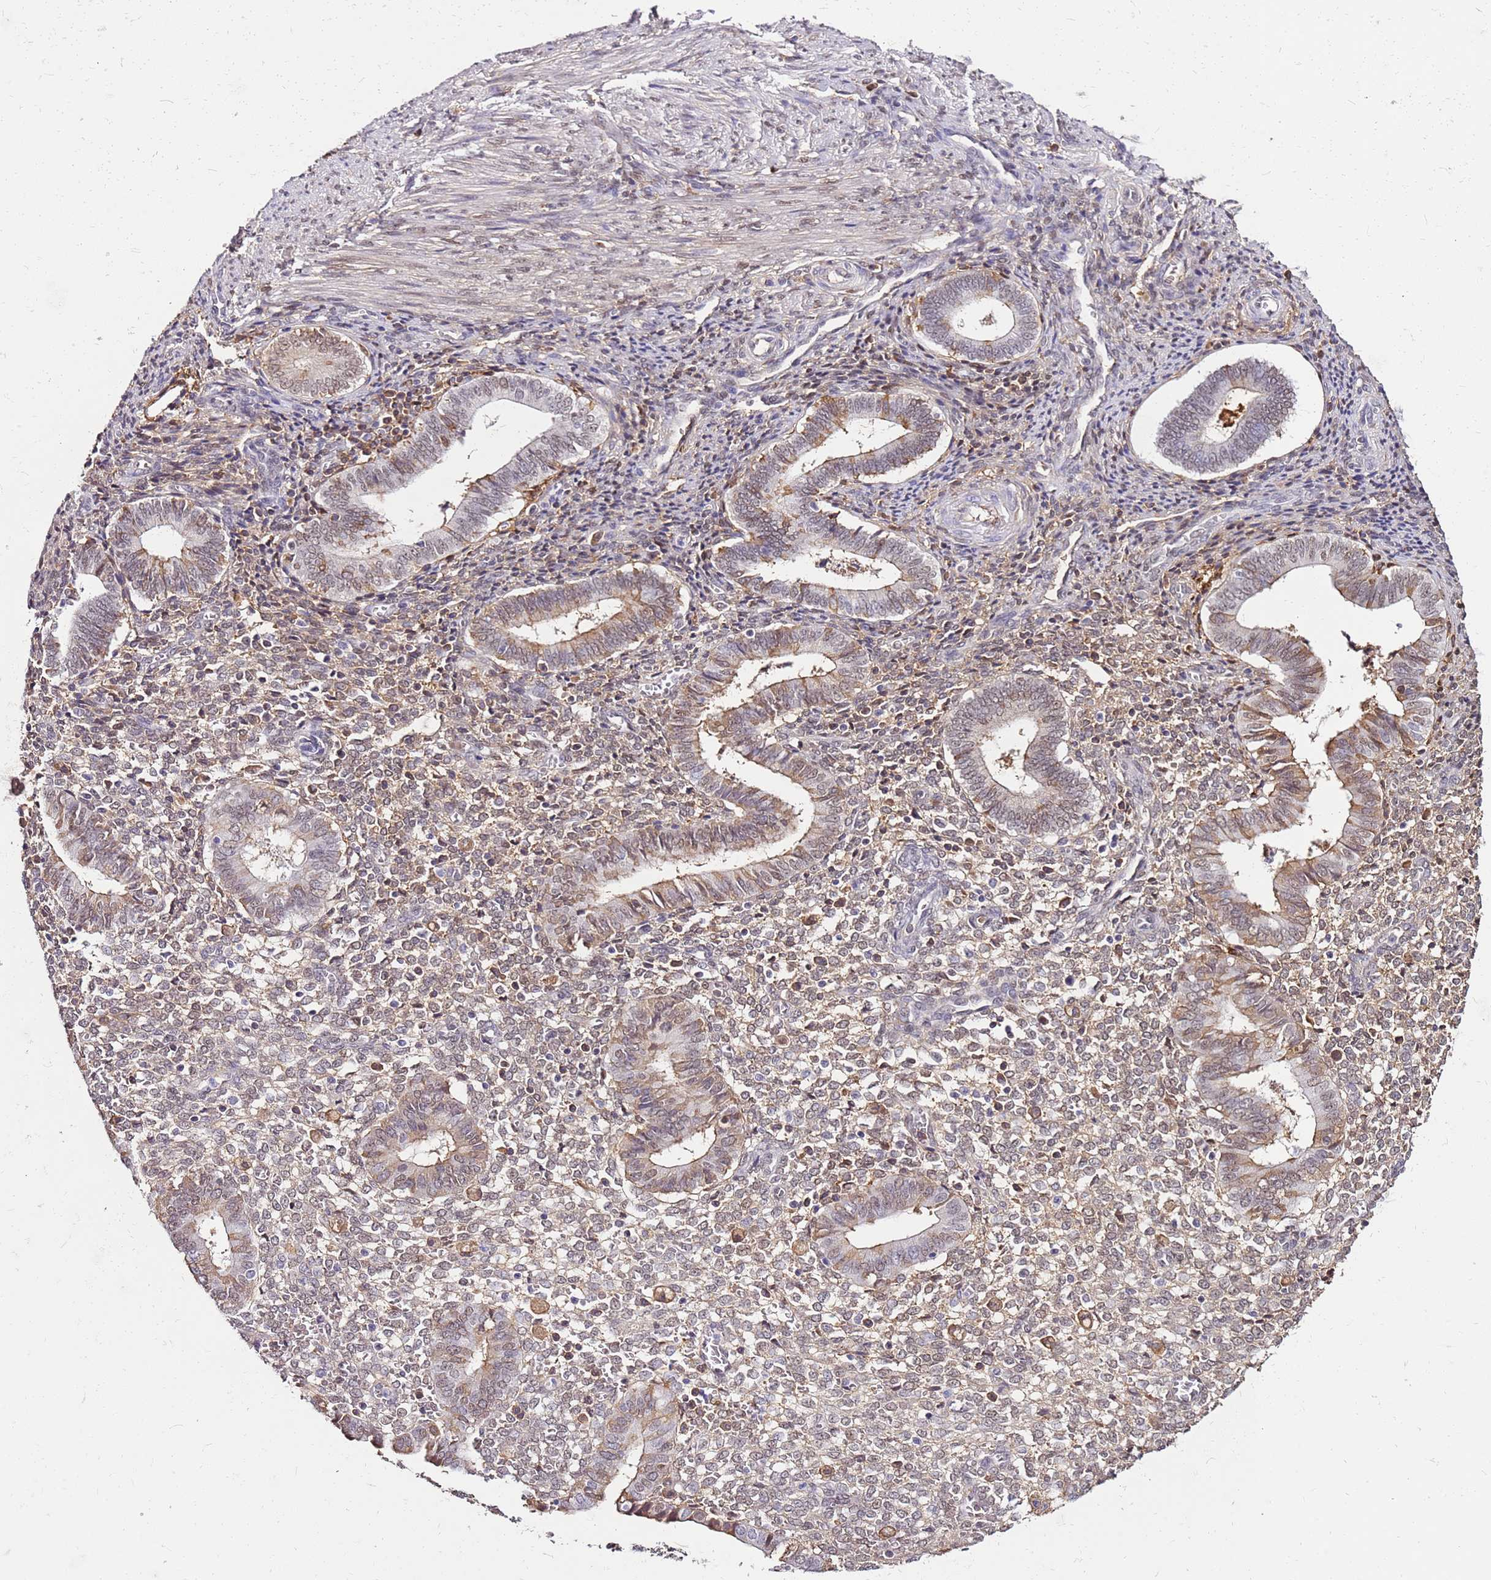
{"staining": {"intensity": "moderate", "quantity": "25%-75%", "location": "cytoplasmic/membranous,nuclear"}, "tissue": "endometrium", "cell_type": "Cells in endometrial stroma", "image_type": "normal", "snomed": [{"axis": "morphology", "description": "Normal tissue, NOS"}, {"axis": "topography", "description": "Other"}, {"axis": "topography", "description": "Endometrium"}], "caption": "Human endometrium stained with a brown dye reveals moderate cytoplasmic/membranous,nuclear positive staining in about 25%-75% of cells in endometrial stroma.", "gene": "ALDH1A3", "patient": {"sex": "female", "age": 44}}